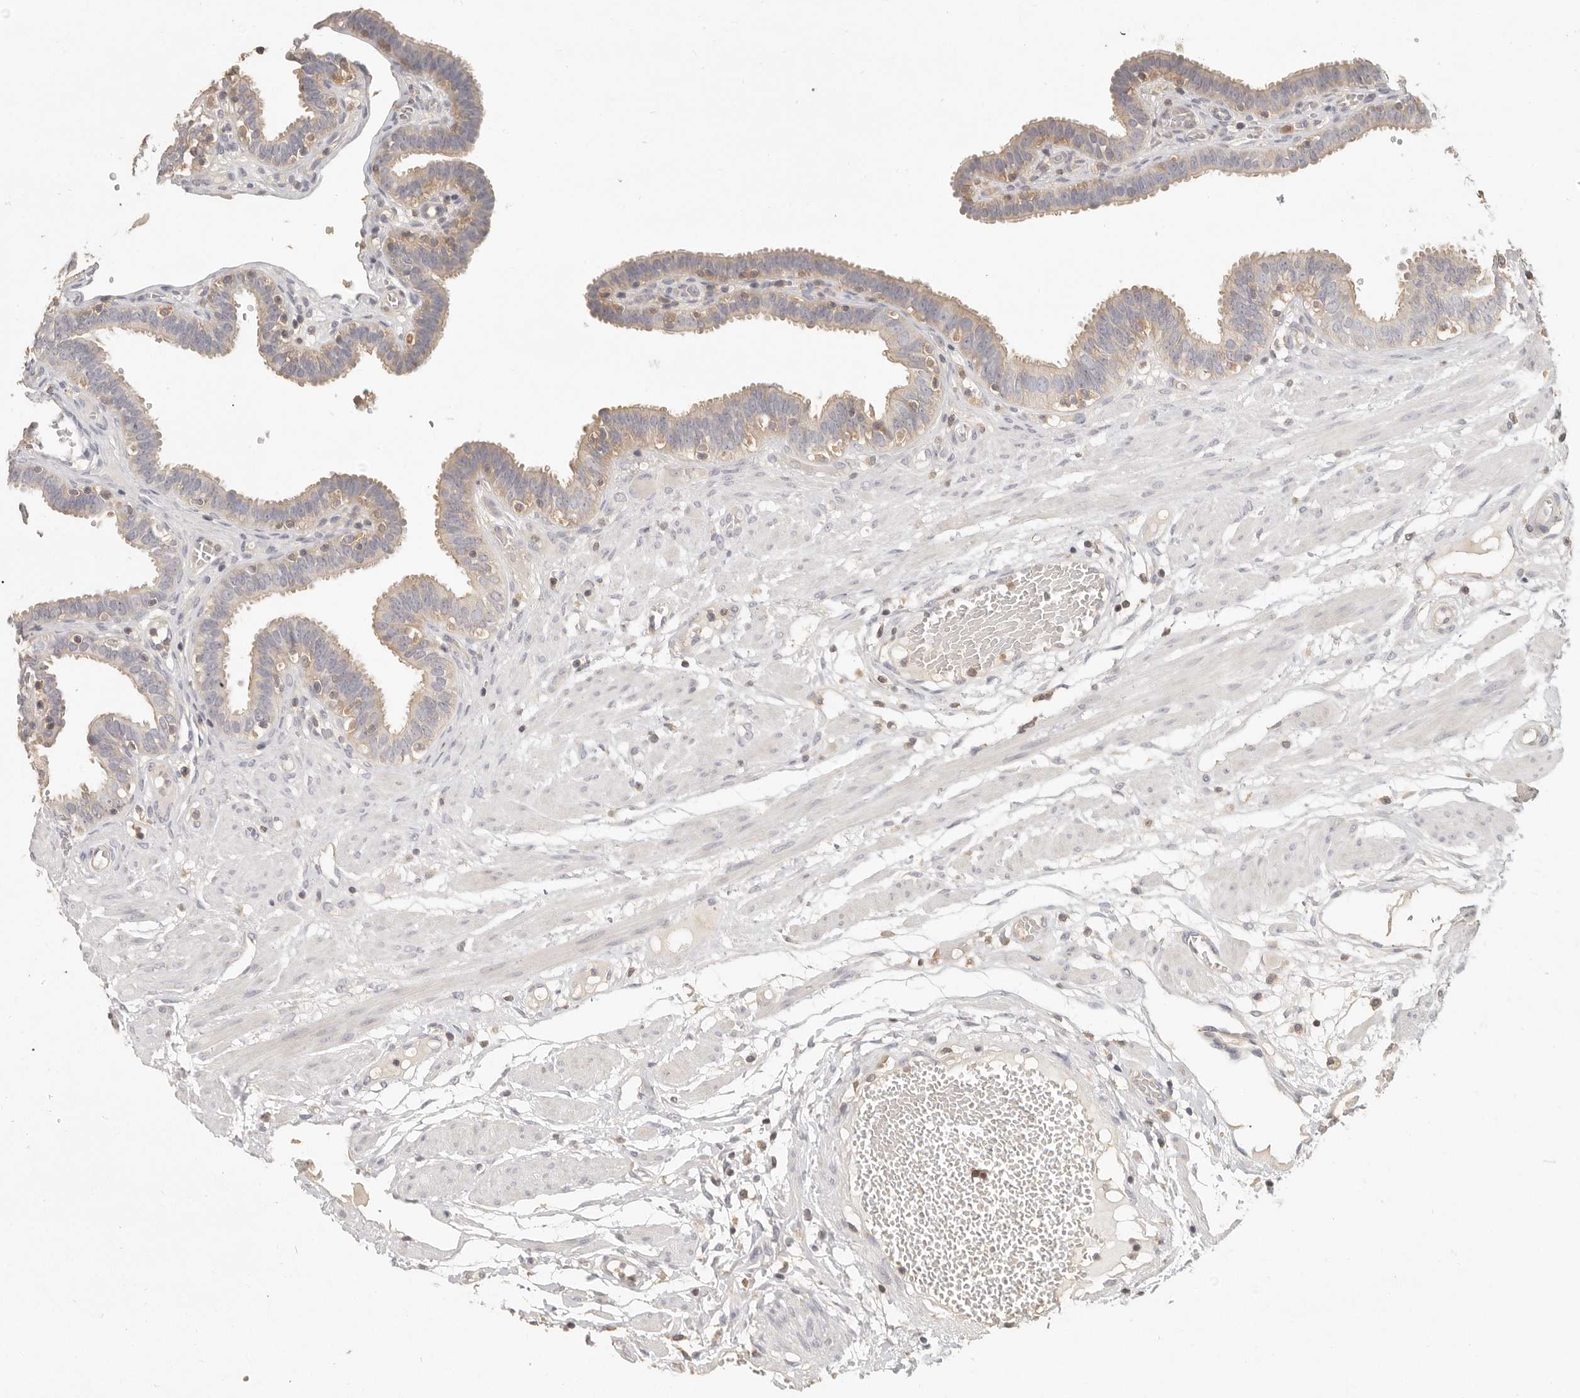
{"staining": {"intensity": "weak", "quantity": "25%-75%", "location": "cytoplasmic/membranous"}, "tissue": "fallopian tube", "cell_type": "Glandular cells", "image_type": "normal", "snomed": [{"axis": "morphology", "description": "Normal tissue, NOS"}, {"axis": "topography", "description": "Fallopian tube"}, {"axis": "topography", "description": "Placenta"}], "caption": "A brown stain highlights weak cytoplasmic/membranous positivity of a protein in glandular cells of unremarkable fallopian tube. (DAB = brown stain, brightfield microscopy at high magnification).", "gene": "CSK", "patient": {"sex": "female", "age": 32}}